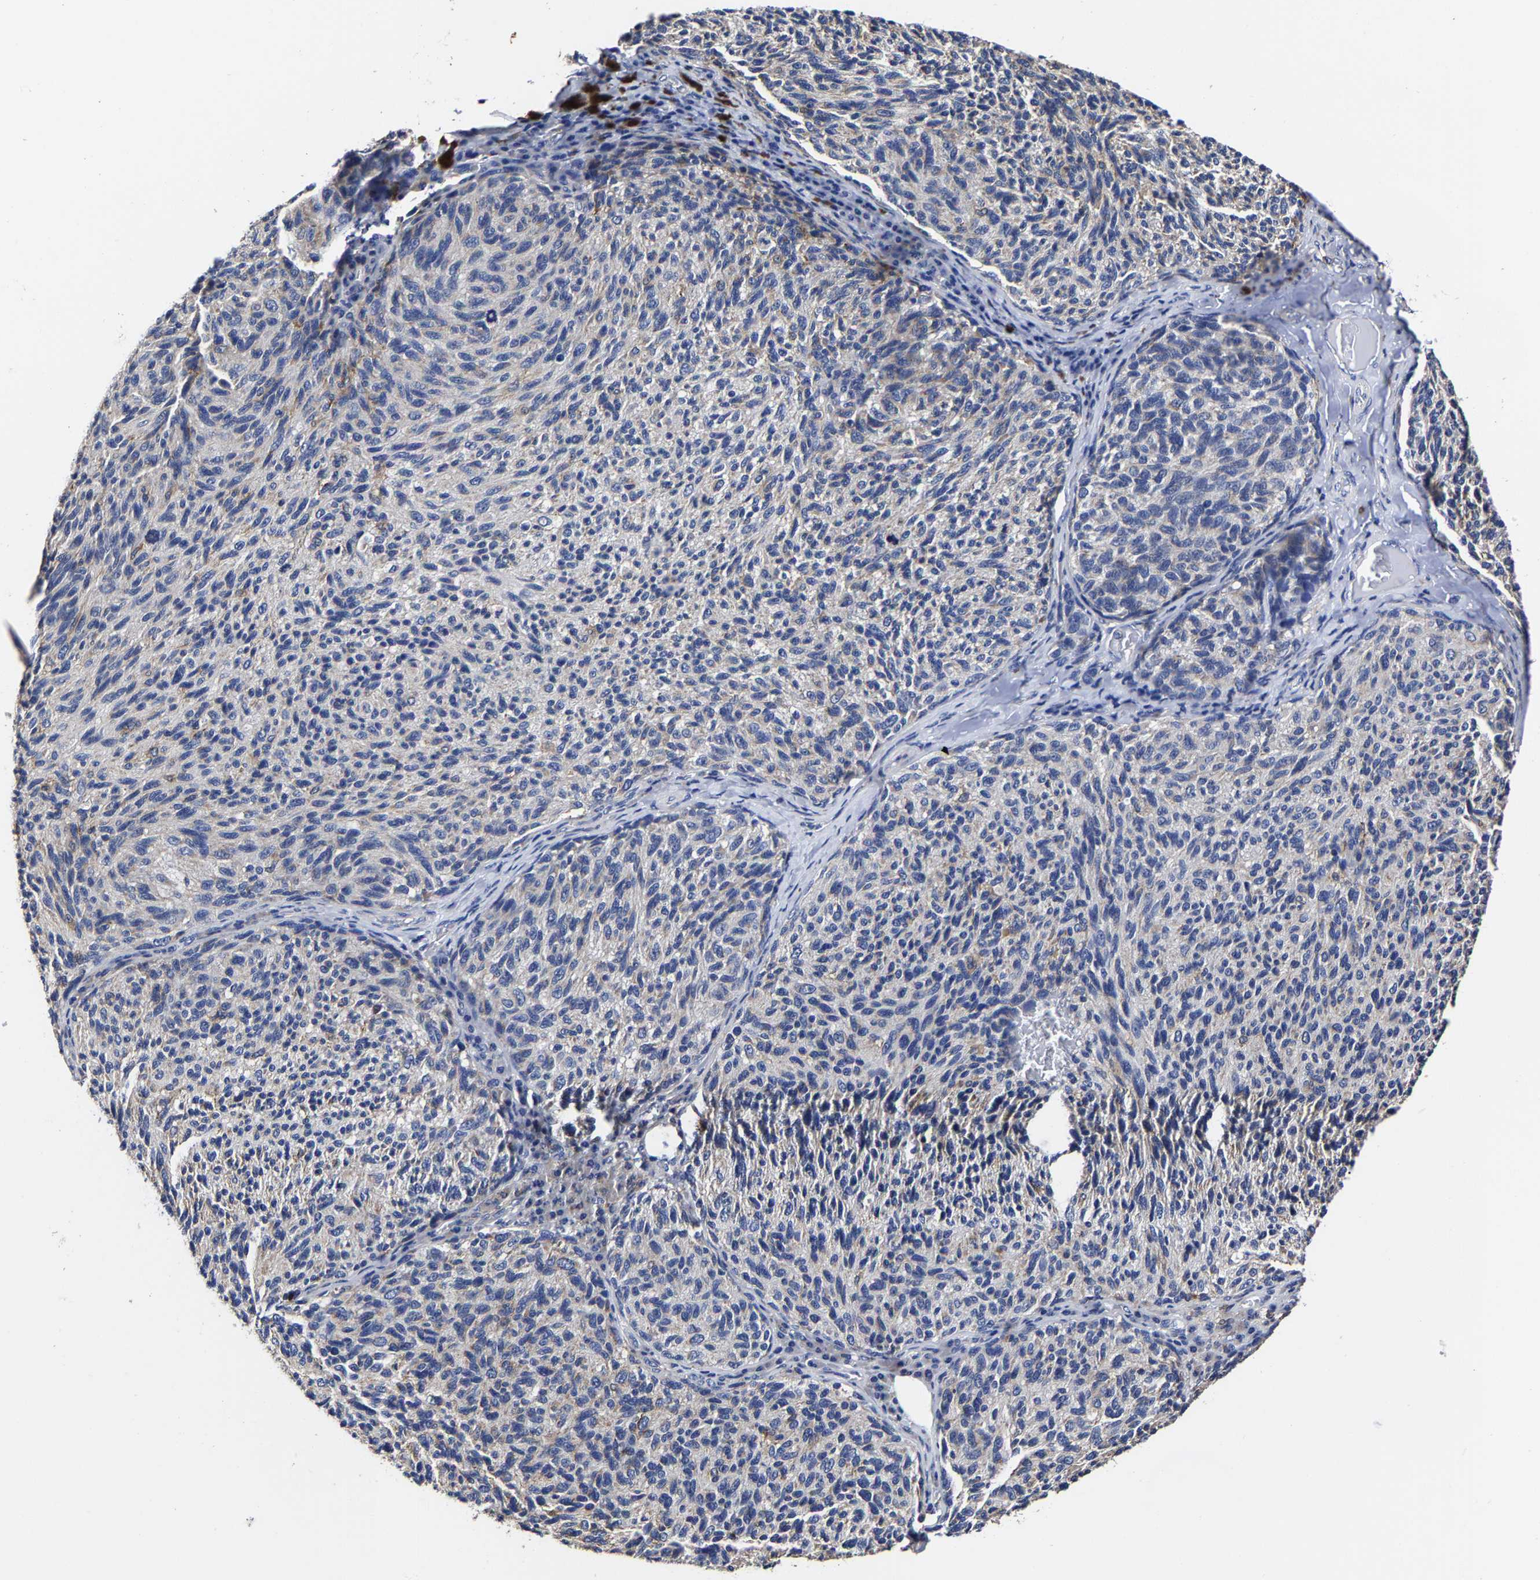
{"staining": {"intensity": "weak", "quantity": "<25%", "location": "cytoplasmic/membranous"}, "tissue": "melanoma", "cell_type": "Tumor cells", "image_type": "cancer", "snomed": [{"axis": "morphology", "description": "Malignant melanoma, NOS"}, {"axis": "topography", "description": "Skin"}], "caption": "This is a photomicrograph of immunohistochemistry (IHC) staining of melanoma, which shows no staining in tumor cells.", "gene": "AASS", "patient": {"sex": "female", "age": 73}}